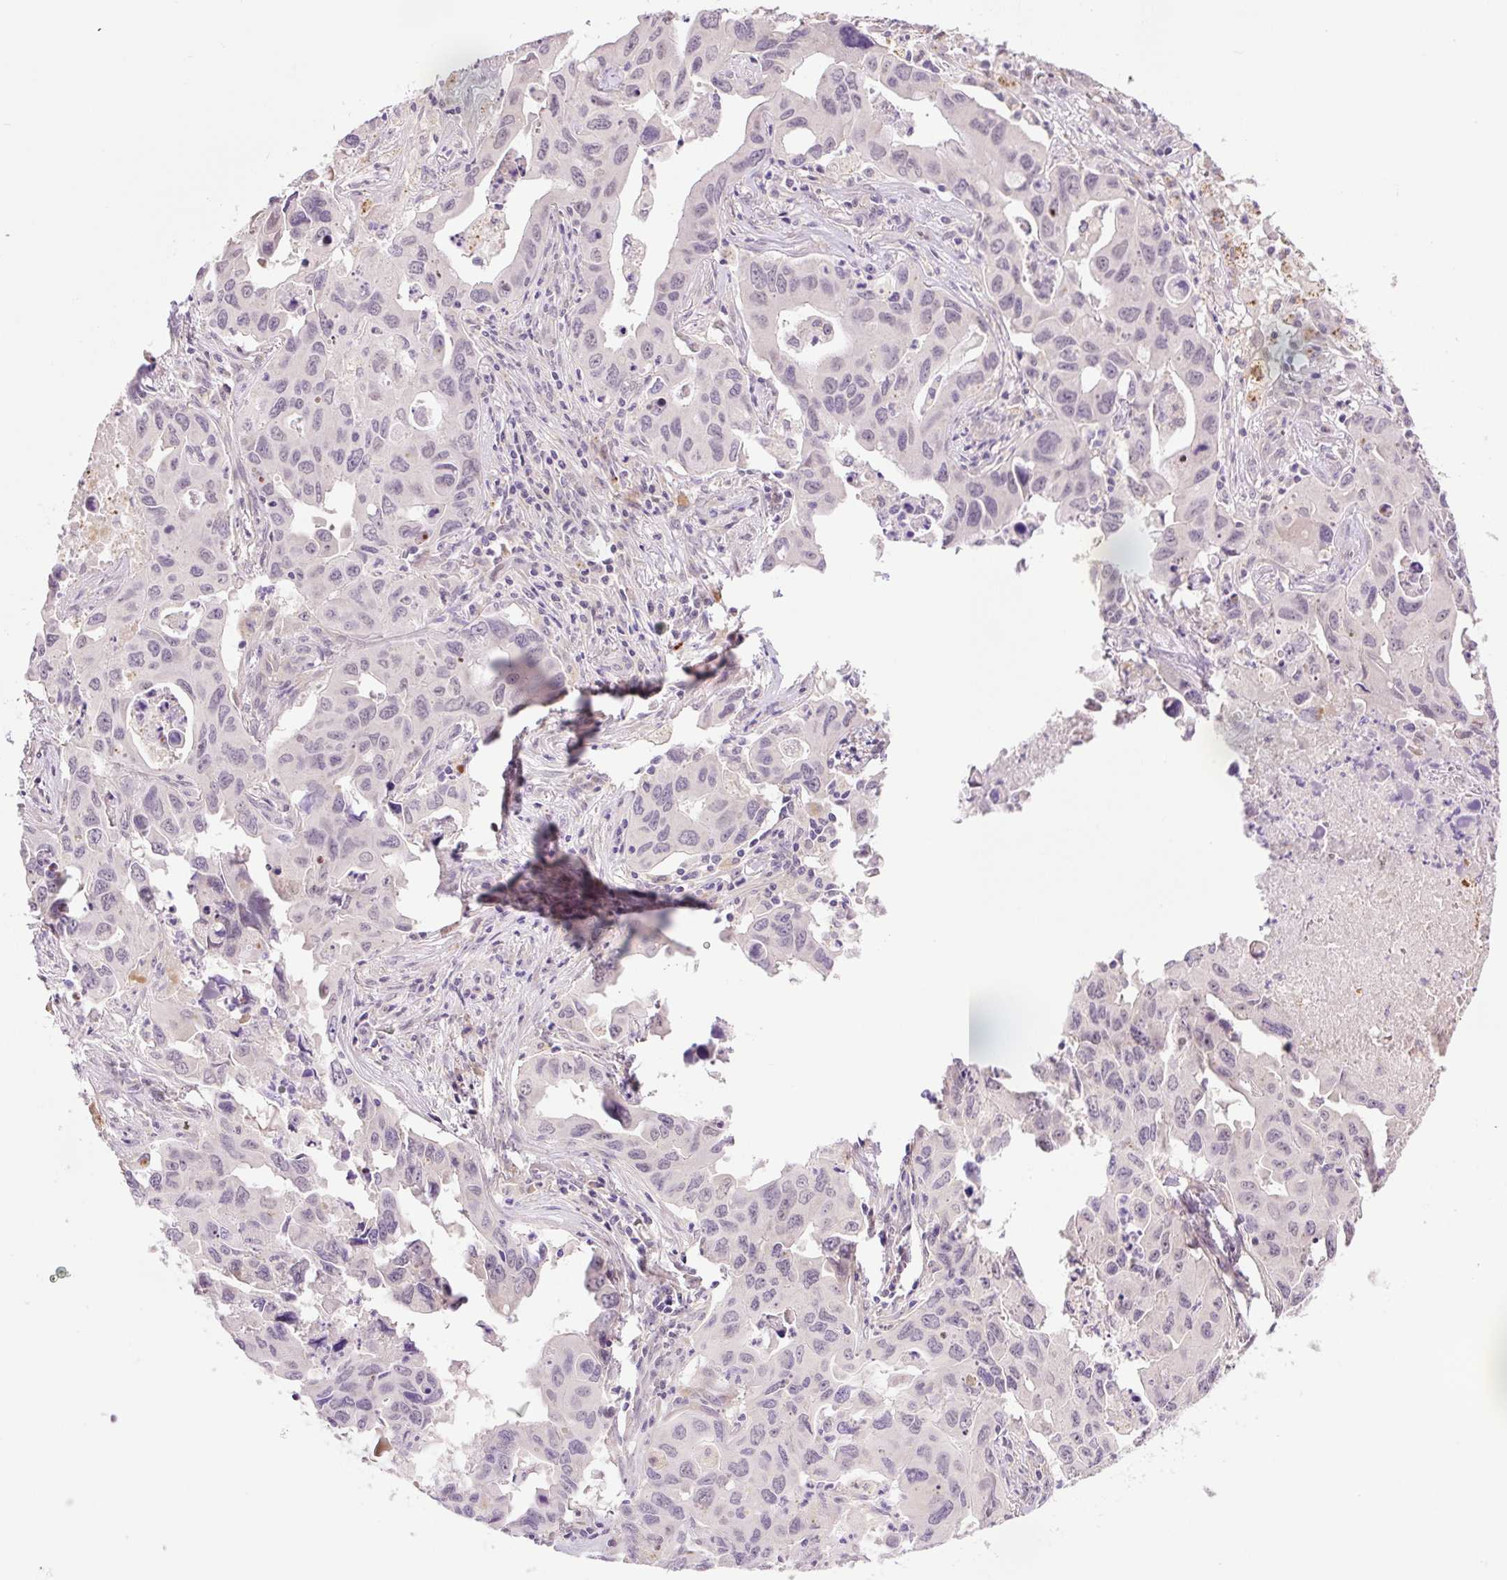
{"staining": {"intensity": "negative", "quantity": "none", "location": "none"}, "tissue": "lung cancer", "cell_type": "Tumor cells", "image_type": "cancer", "snomed": [{"axis": "morphology", "description": "Adenocarcinoma, NOS"}, {"axis": "topography", "description": "Lung"}], "caption": "Lung cancer was stained to show a protein in brown. There is no significant expression in tumor cells. (Brightfield microscopy of DAB (3,3'-diaminobenzidine) IHC at high magnification).", "gene": "HABP4", "patient": {"sex": "male", "age": 64}}